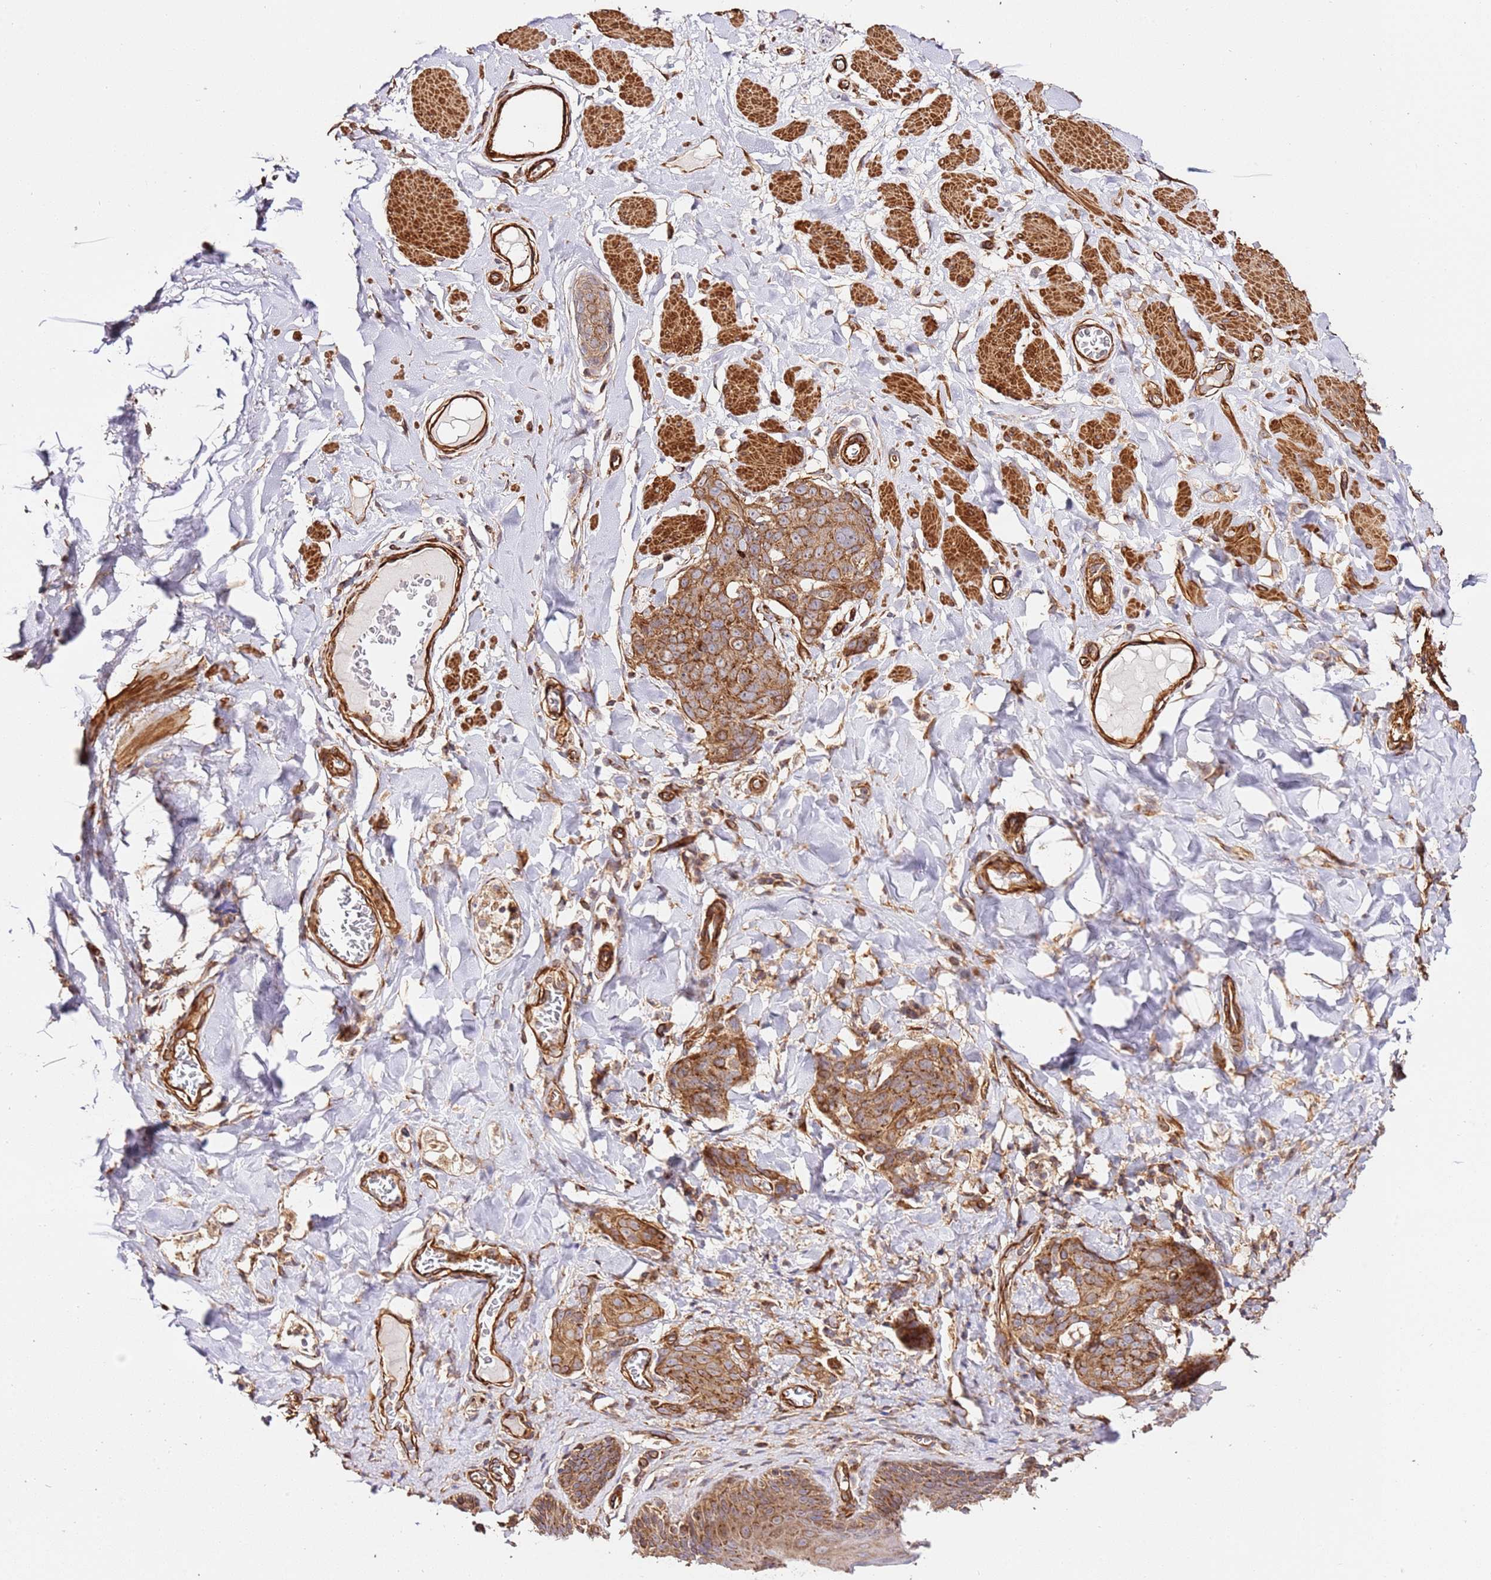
{"staining": {"intensity": "moderate", "quantity": ">75%", "location": "cytoplasmic/membranous"}, "tissue": "skin cancer", "cell_type": "Tumor cells", "image_type": "cancer", "snomed": [{"axis": "morphology", "description": "Squamous cell carcinoma, NOS"}, {"axis": "topography", "description": "Skin"}, {"axis": "topography", "description": "Vulva"}], "caption": "Protein staining of skin squamous cell carcinoma tissue reveals moderate cytoplasmic/membranous positivity in about >75% of tumor cells.", "gene": "ZBTB39", "patient": {"sex": "female", "age": 85}}